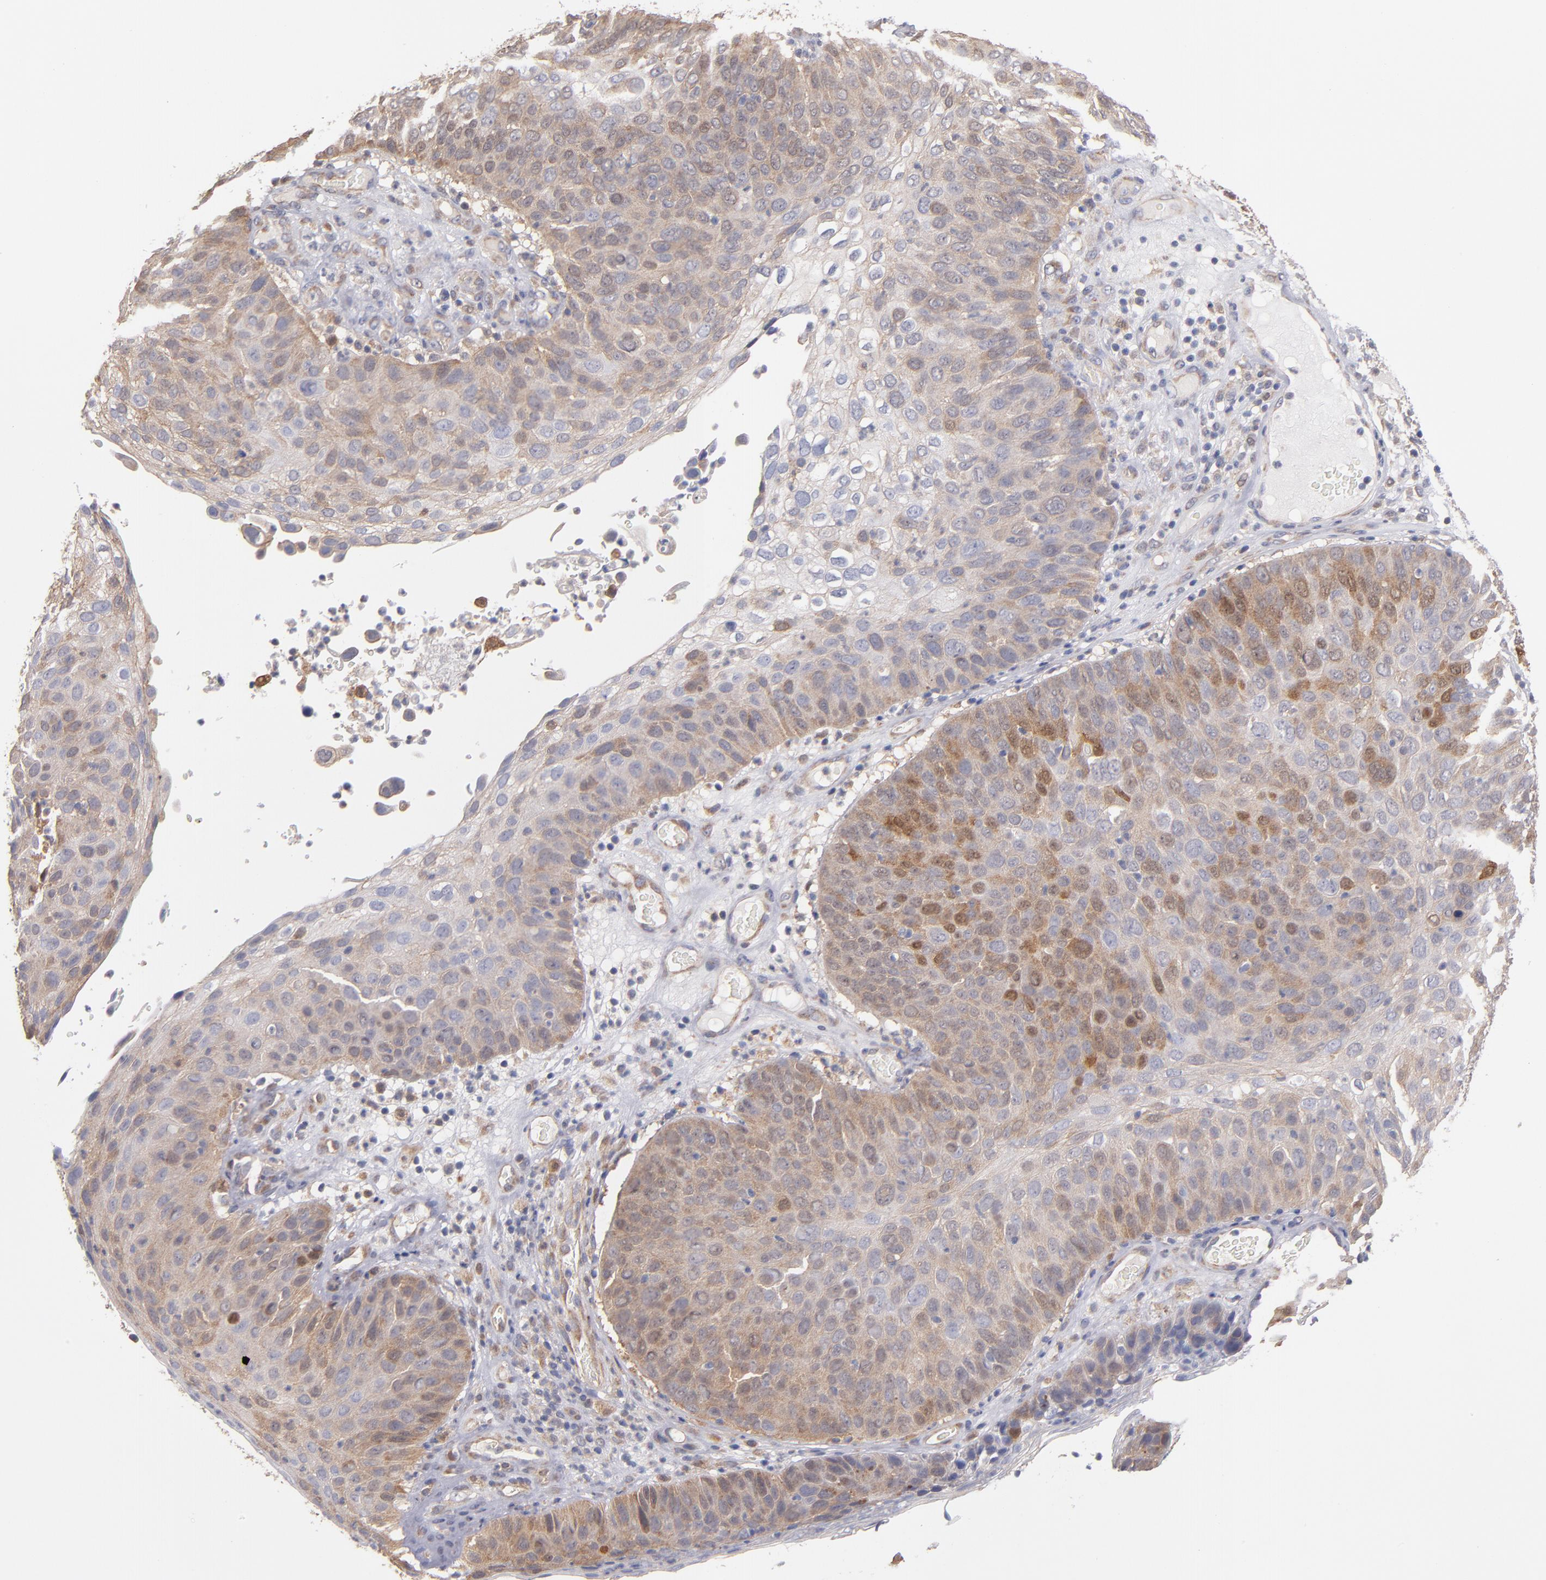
{"staining": {"intensity": "moderate", "quantity": "25%-75%", "location": "cytoplasmic/membranous"}, "tissue": "skin cancer", "cell_type": "Tumor cells", "image_type": "cancer", "snomed": [{"axis": "morphology", "description": "Squamous cell carcinoma, NOS"}, {"axis": "topography", "description": "Skin"}], "caption": "Squamous cell carcinoma (skin) stained with a brown dye displays moderate cytoplasmic/membranous positive positivity in approximately 25%-75% of tumor cells.", "gene": "GMFG", "patient": {"sex": "male", "age": 87}}